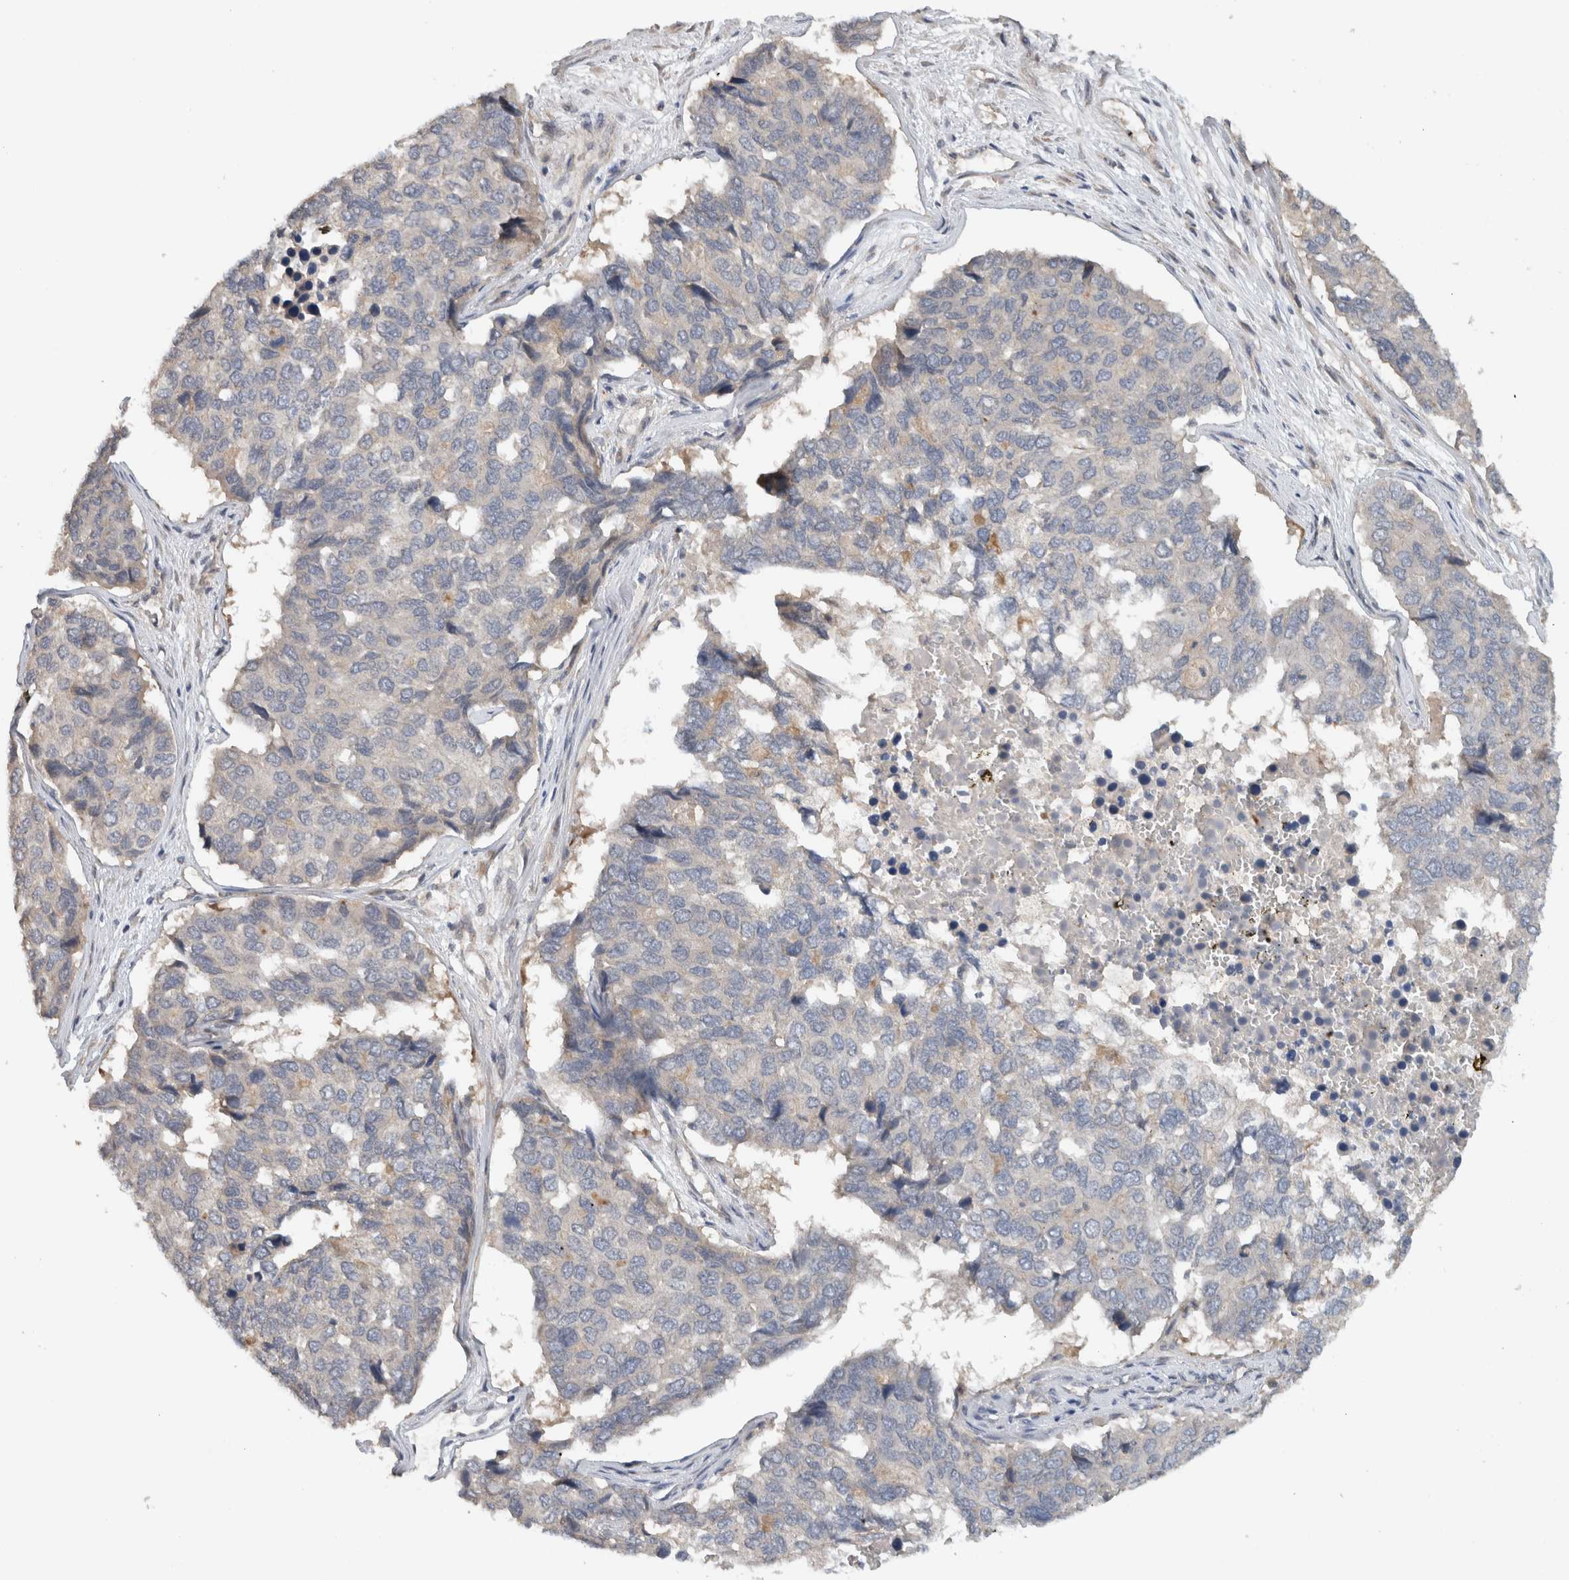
{"staining": {"intensity": "negative", "quantity": "none", "location": "none"}, "tissue": "pancreatic cancer", "cell_type": "Tumor cells", "image_type": "cancer", "snomed": [{"axis": "morphology", "description": "Adenocarcinoma, NOS"}, {"axis": "topography", "description": "Pancreas"}], "caption": "Human pancreatic adenocarcinoma stained for a protein using immunohistochemistry reveals no staining in tumor cells.", "gene": "ERCC6L2", "patient": {"sex": "male", "age": 50}}